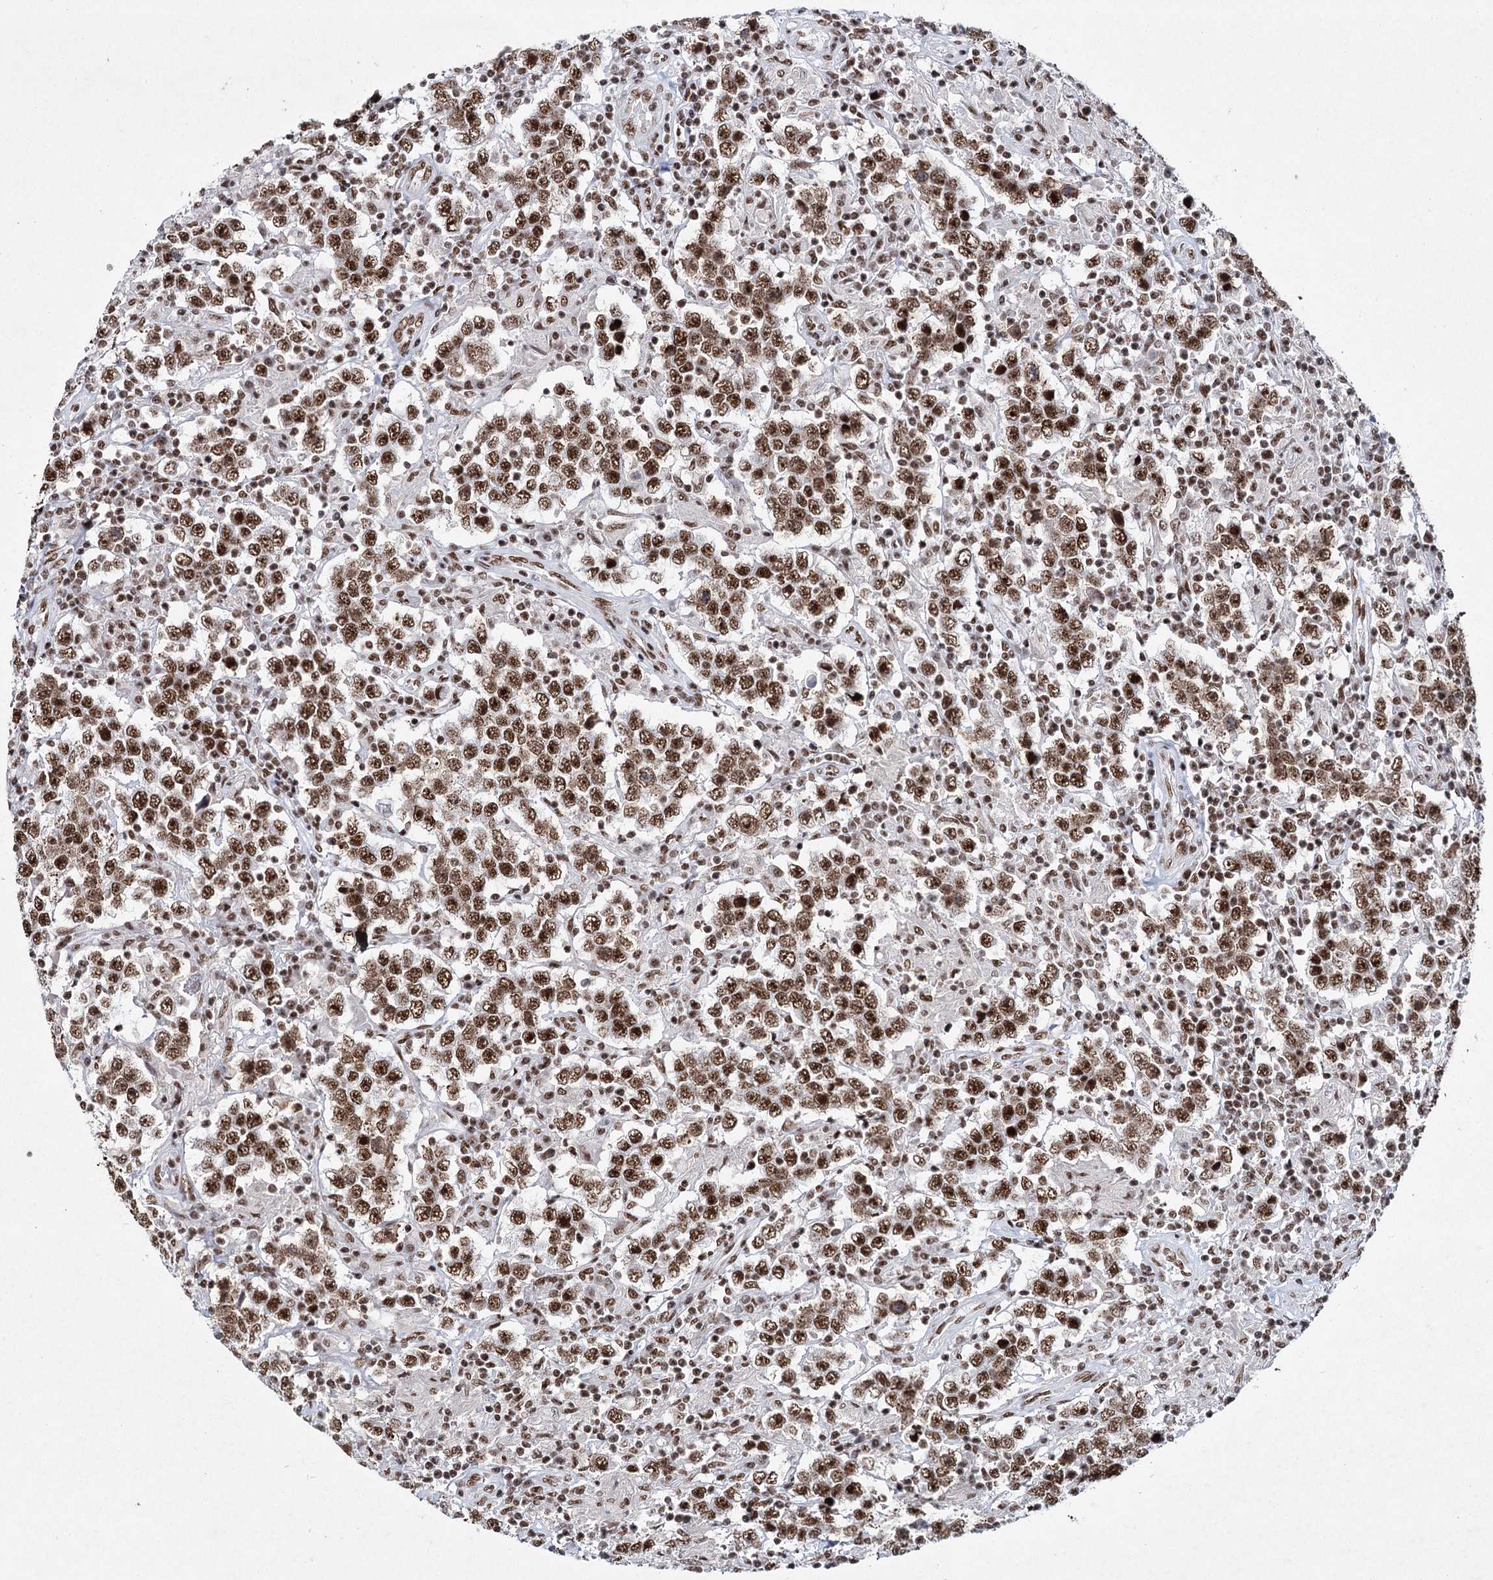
{"staining": {"intensity": "strong", "quantity": ">75%", "location": "nuclear"}, "tissue": "testis cancer", "cell_type": "Tumor cells", "image_type": "cancer", "snomed": [{"axis": "morphology", "description": "Normal tissue, NOS"}, {"axis": "morphology", "description": "Urothelial carcinoma, High grade"}, {"axis": "morphology", "description": "Seminoma, NOS"}, {"axis": "morphology", "description": "Carcinoma, Embryonal, NOS"}, {"axis": "topography", "description": "Urinary bladder"}, {"axis": "topography", "description": "Testis"}], "caption": "Immunohistochemistry of human testis cancer (embryonal carcinoma) demonstrates high levels of strong nuclear positivity in approximately >75% of tumor cells. The protein of interest is shown in brown color, while the nuclei are stained blue.", "gene": "SCAF8", "patient": {"sex": "male", "age": 41}}